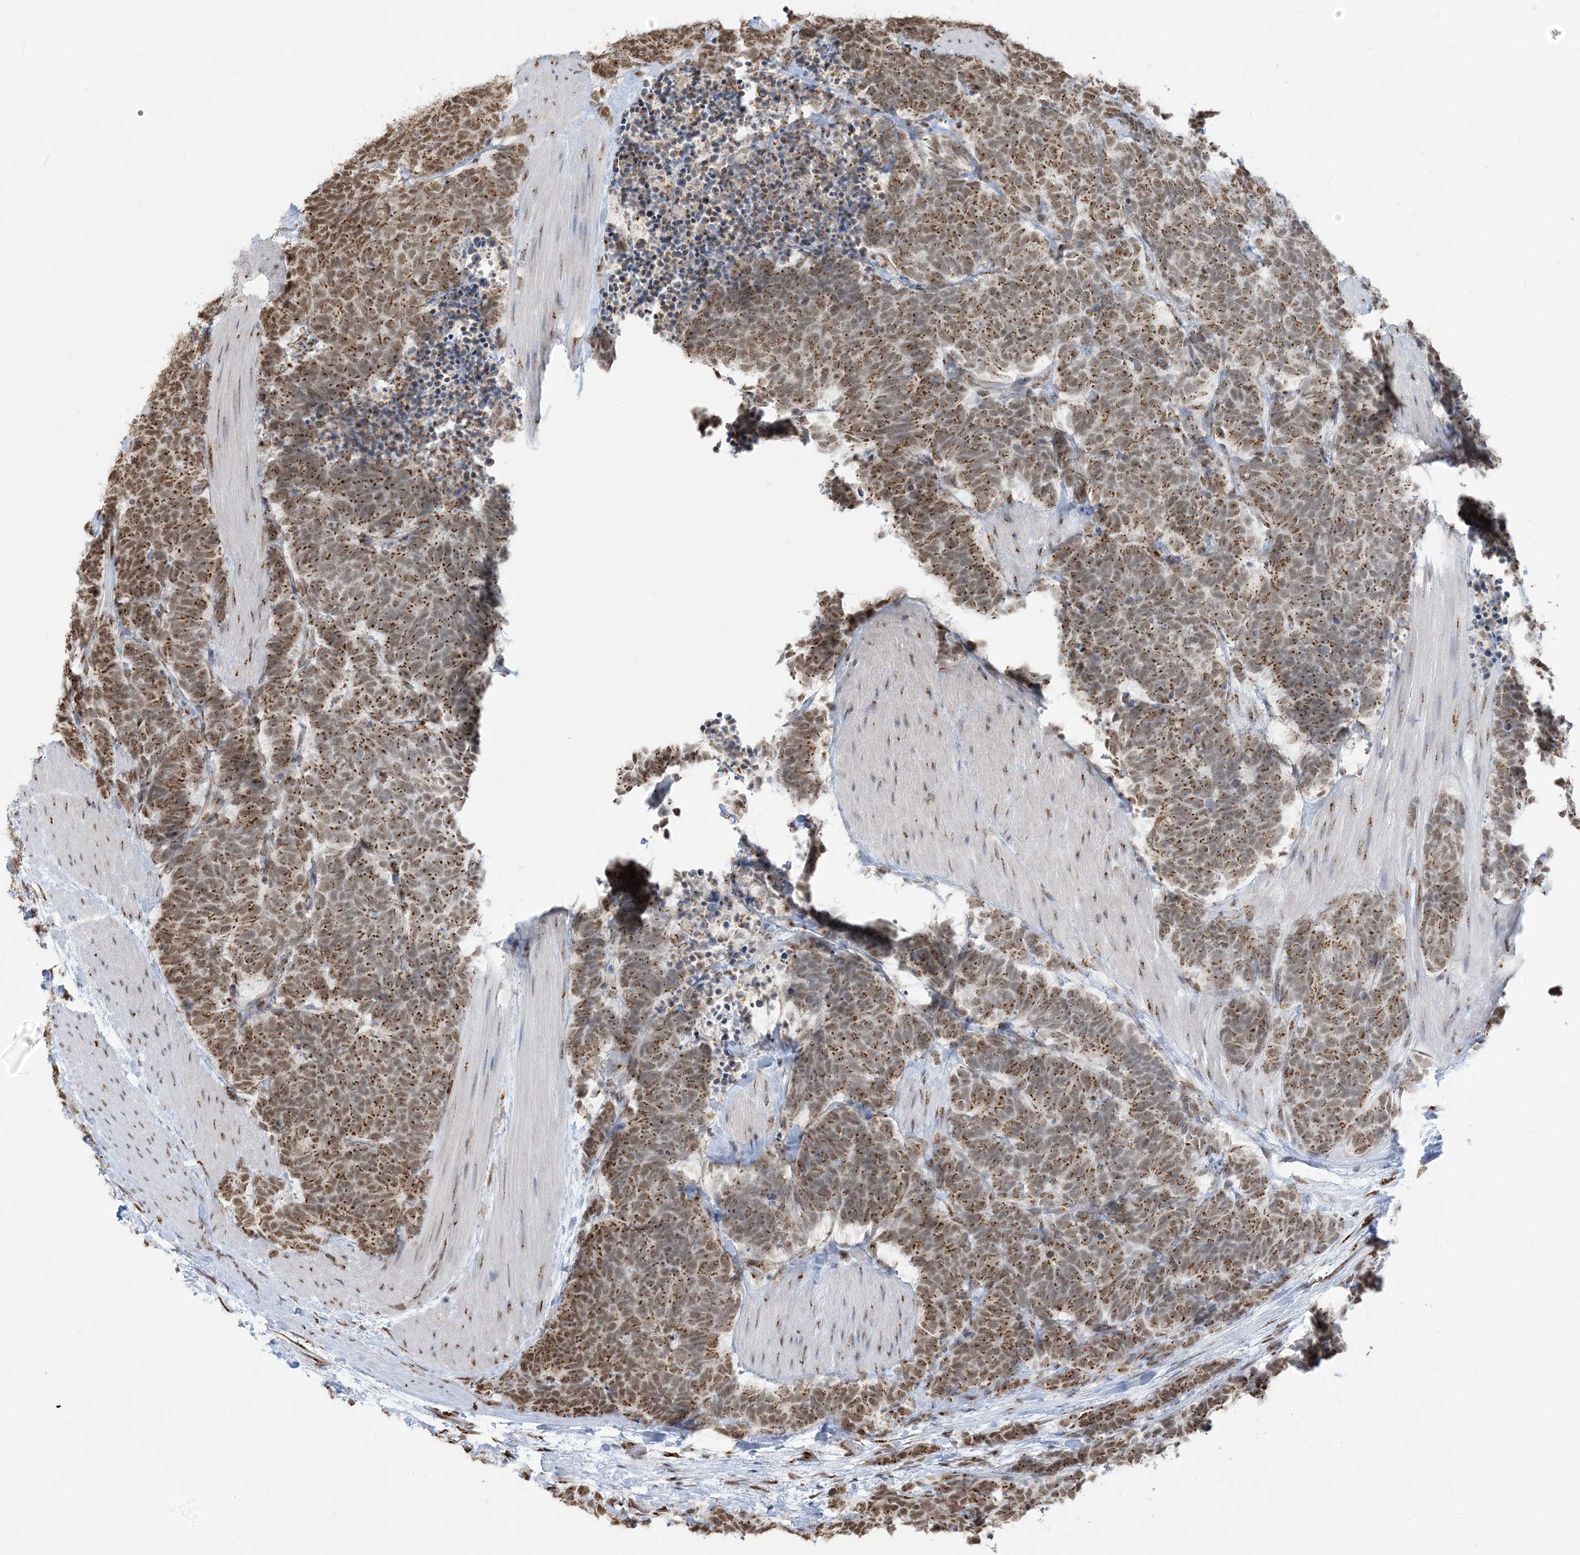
{"staining": {"intensity": "moderate", "quantity": ">75%", "location": "cytoplasmic/membranous,nuclear"}, "tissue": "carcinoid", "cell_type": "Tumor cells", "image_type": "cancer", "snomed": [{"axis": "morphology", "description": "Carcinoma, NOS"}, {"axis": "morphology", "description": "Carcinoid, malignant, NOS"}, {"axis": "topography", "description": "Urinary bladder"}], "caption": "A brown stain labels moderate cytoplasmic/membranous and nuclear staining of a protein in human carcinoma tumor cells.", "gene": "GPR107", "patient": {"sex": "male", "age": 57}}